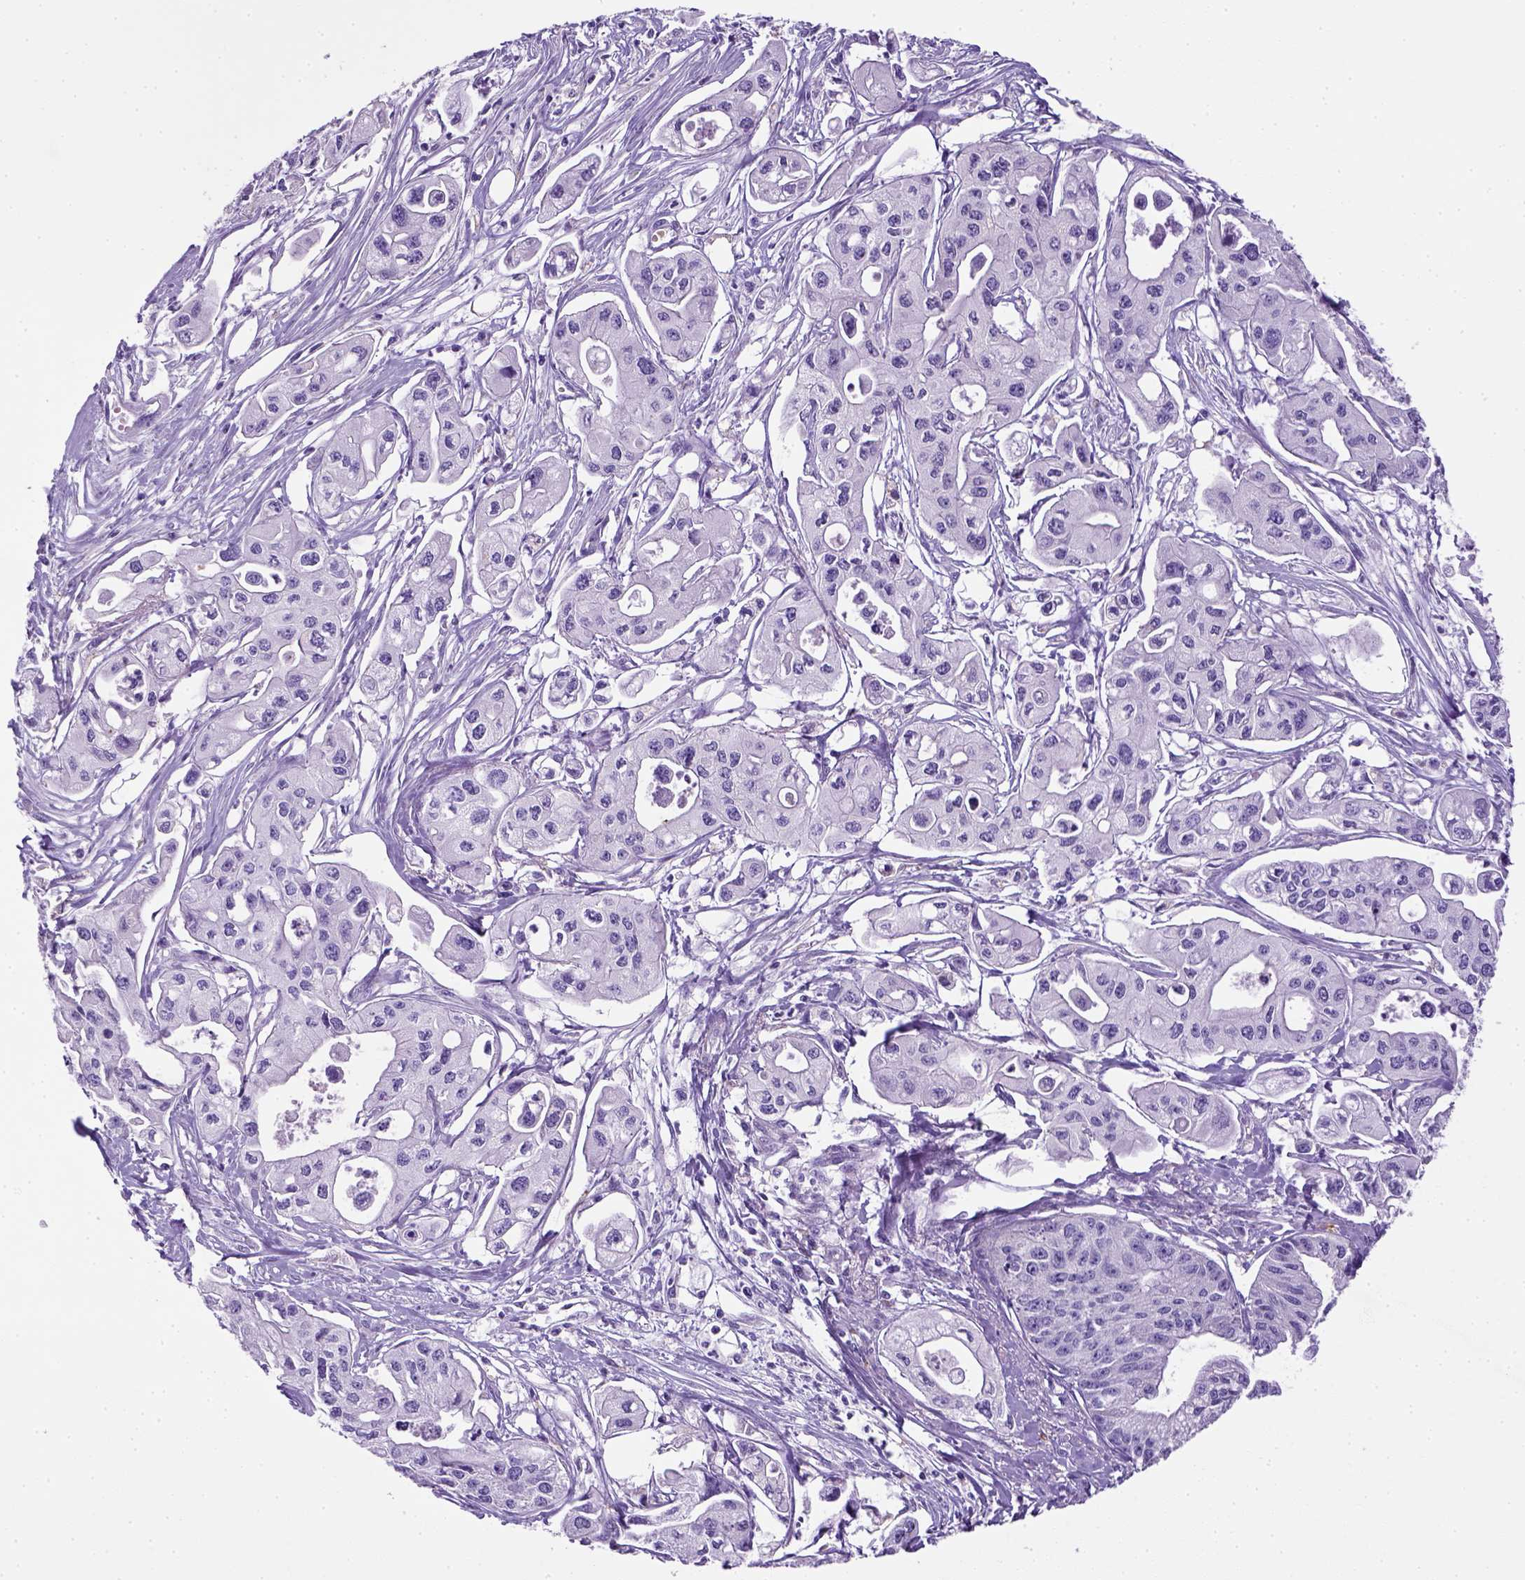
{"staining": {"intensity": "negative", "quantity": "none", "location": "none"}, "tissue": "pancreatic cancer", "cell_type": "Tumor cells", "image_type": "cancer", "snomed": [{"axis": "morphology", "description": "Adenocarcinoma, NOS"}, {"axis": "topography", "description": "Pancreas"}], "caption": "An immunohistochemistry (IHC) image of pancreatic cancer (adenocarcinoma) is shown. There is no staining in tumor cells of pancreatic cancer (adenocarcinoma). Brightfield microscopy of immunohistochemistry (IHC) stained with DAB (brown) and hematoxylin (blue), captured at high magnification.", "gene": "KRT71", "patient": {"sex": "male", "age": 70}}